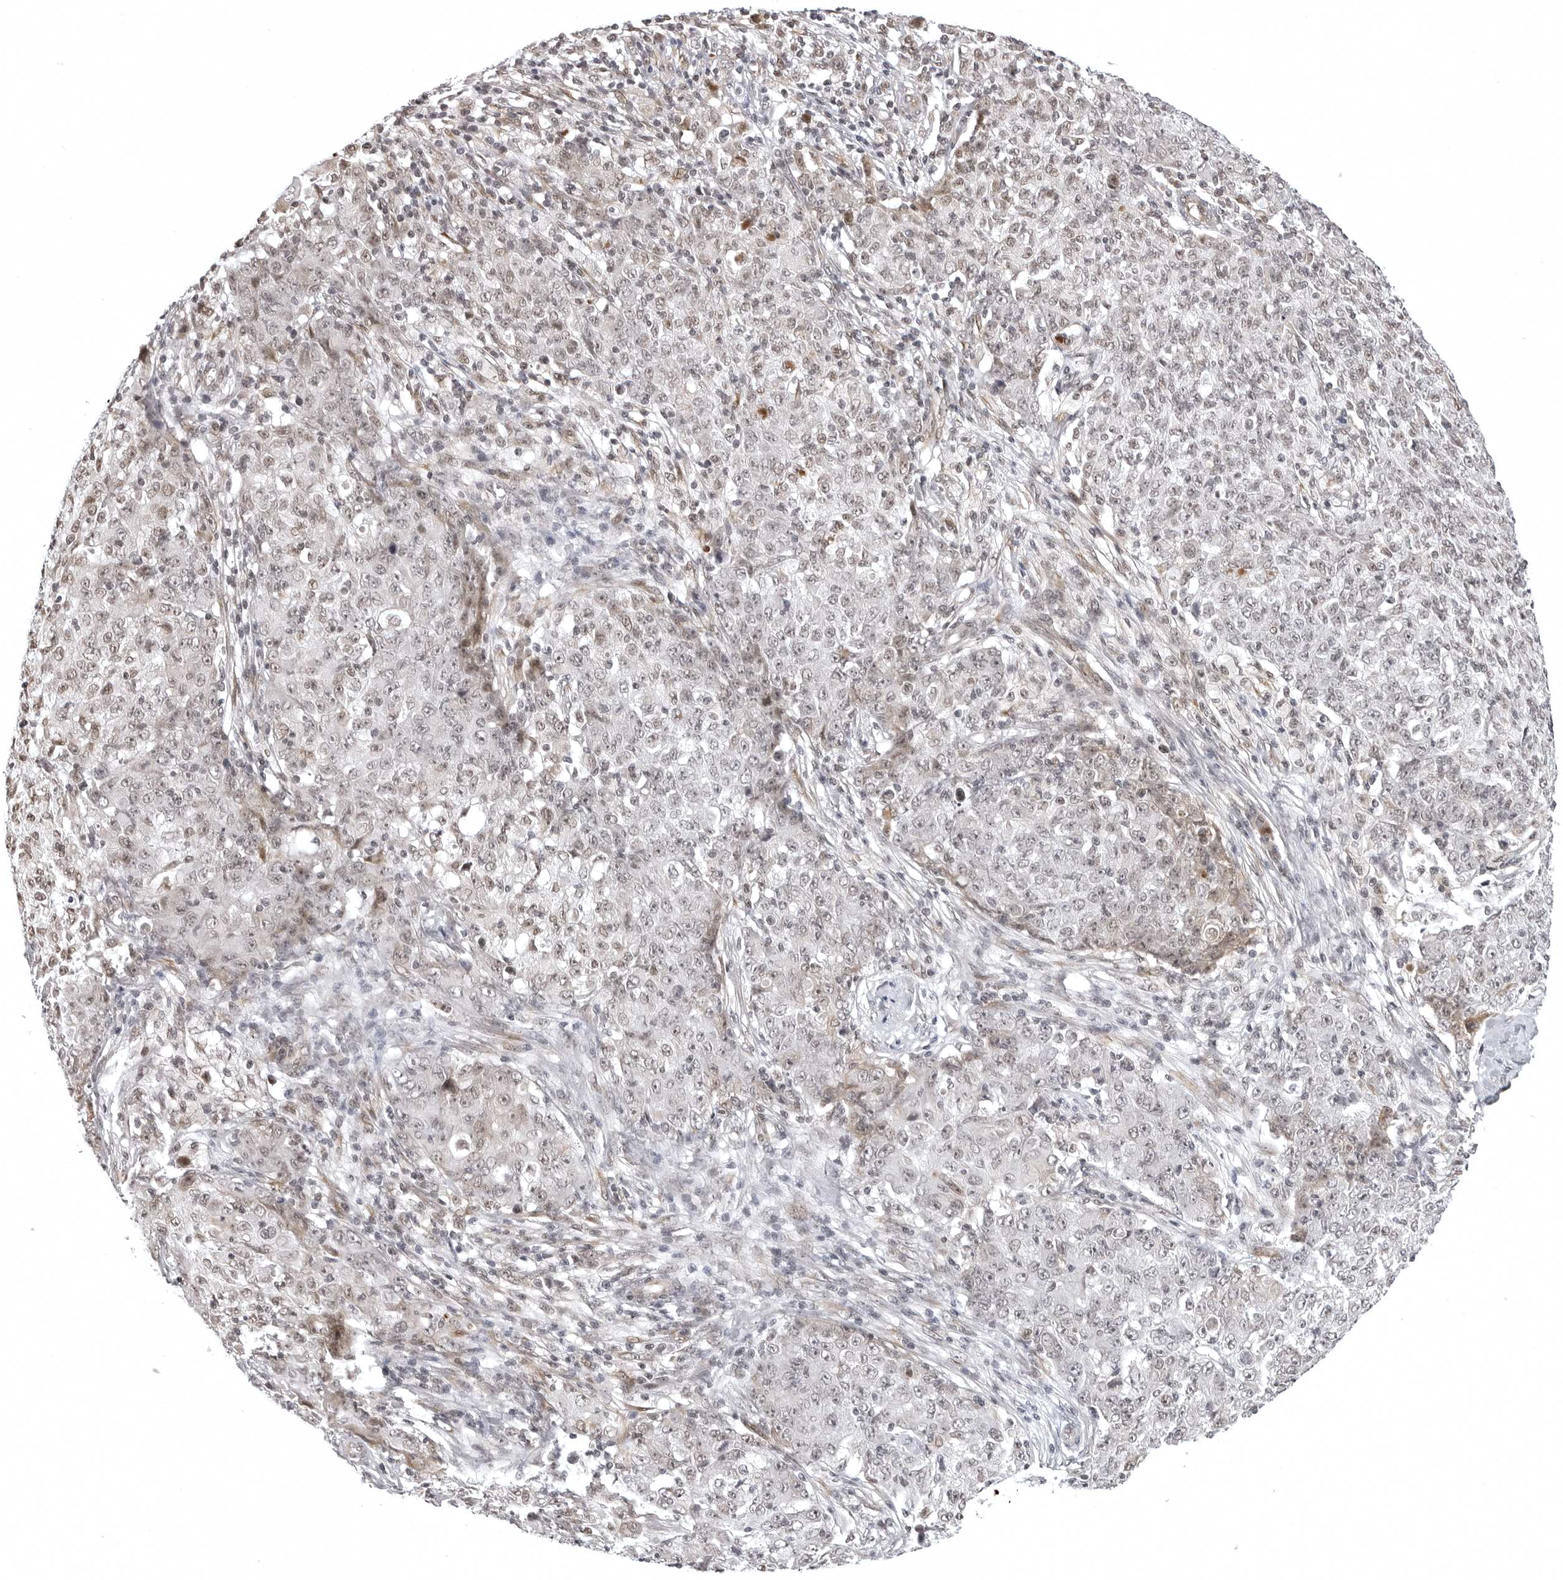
{"staining": {"intensity": "weak", "quantity": "<25%", "location": "cytoplasmic/membranous,nuclear"}, "tissue": "ovarian cancer", "cell_type": "Tumor cells", "image_type": "cancer", "snomed": [{"axis": "morphology", "description": "Carcinoma, endometroid"}, {"axis": "topography", "description": "Ovary"}], "caption": "Tumor cells show no significant protein positivity in ovarian cancer (endometroid carcinoma).", "gene": "PHF3", "patient": {"sex": "female", "age": 42}}